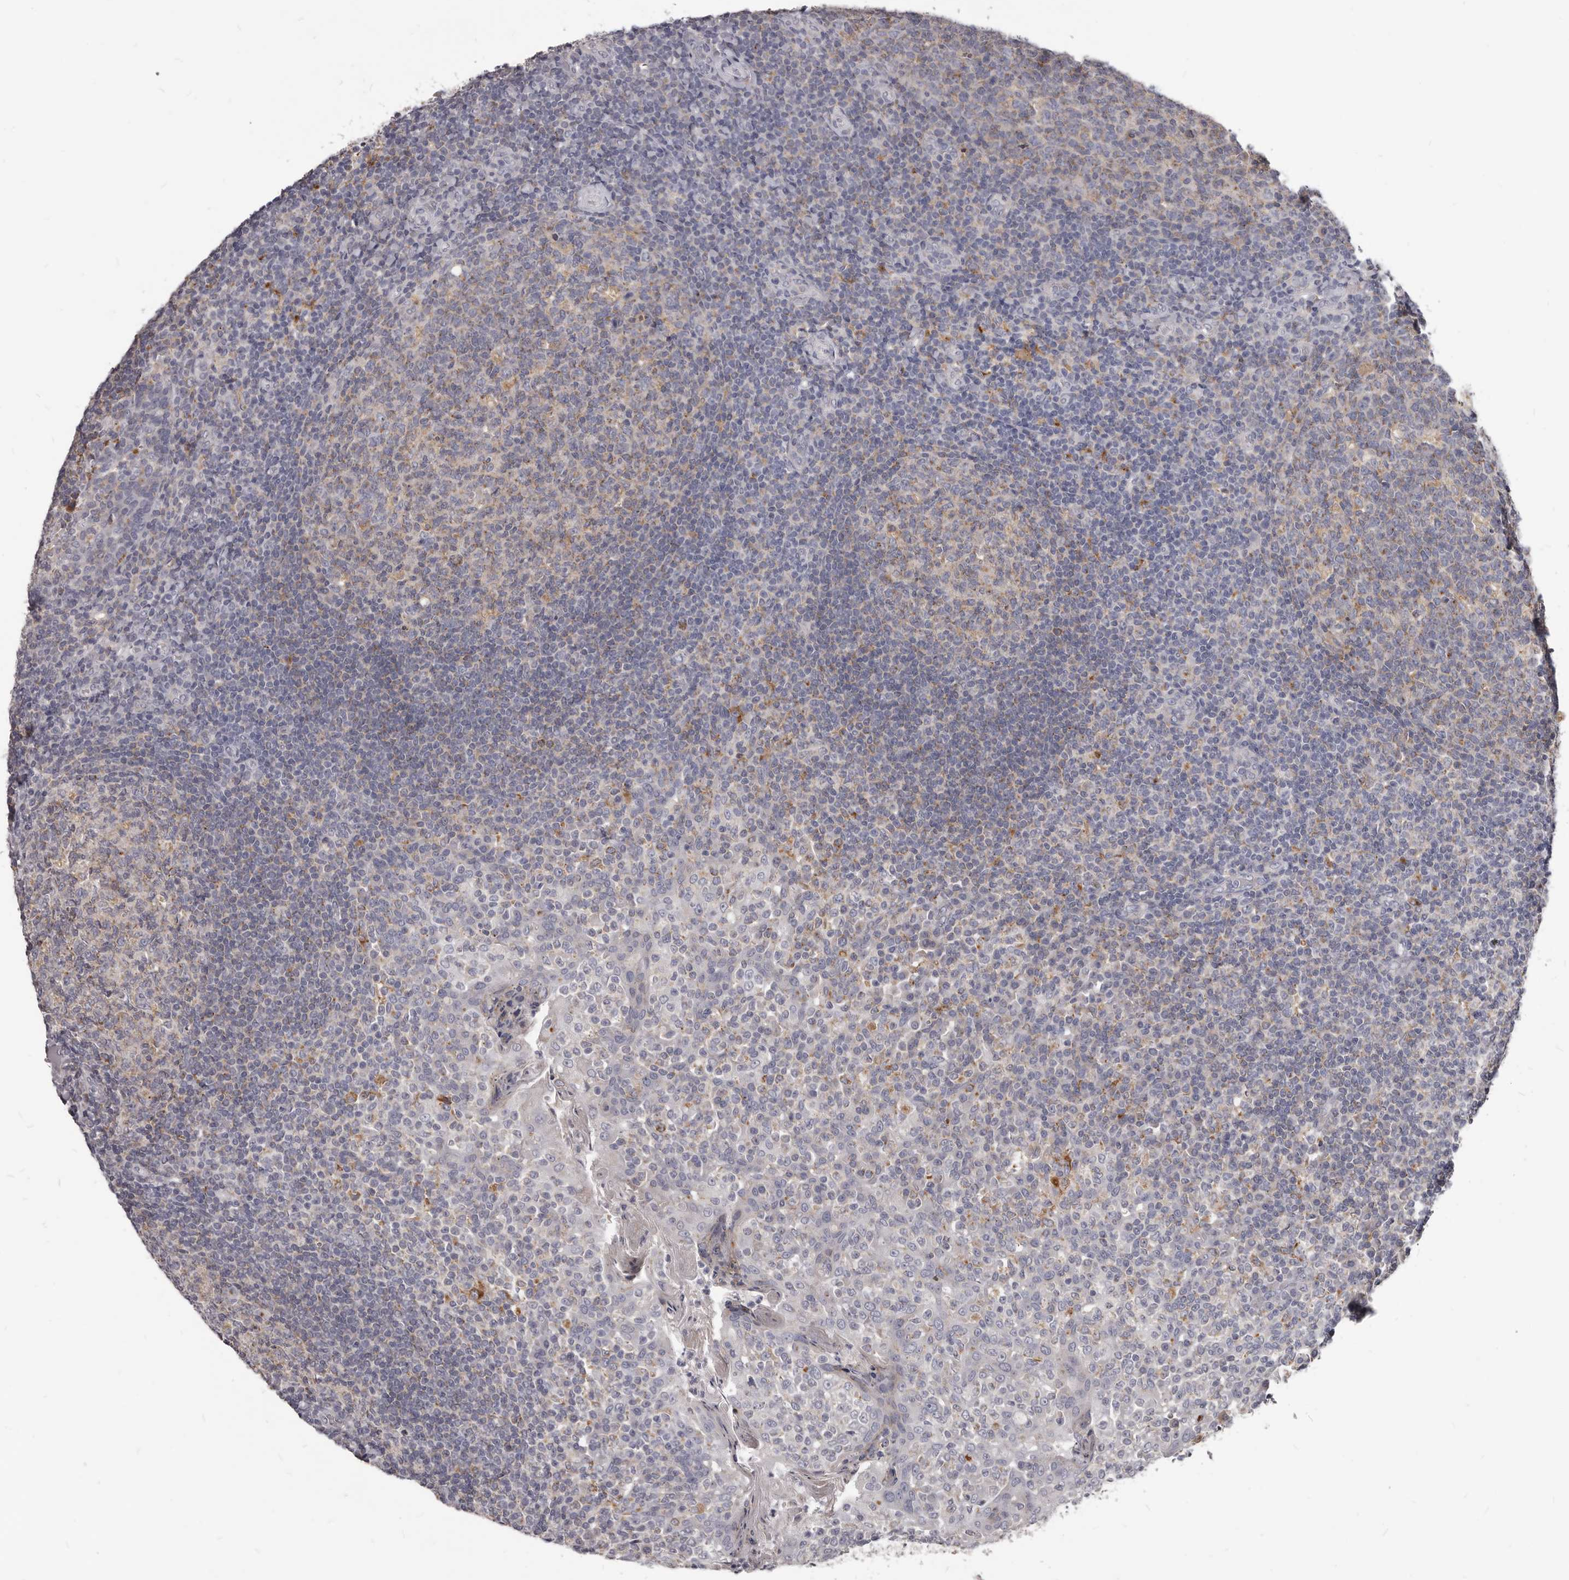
{"staining": {"intensity": "moderate", "quantity": "<25%", "location": "cytoplasmic/membranous"}, "tissue": "tonsil", "cell_type": "Germinal center cells", "image_type": "normal", "snomed": [{"axis": "morphology", "description": "Normal tissue, NOS"}, {"axis": "topography", "description": "Tonsil"}], "caption": "Immunohistochemistry (IHC) of benign tonsil demonstrates low levels of moderate cytoplasmic/membranous expression in about <25% of germinal center cells.", "gene": "PI4K2A", "patient": {"sex": "female", "age": 19}}